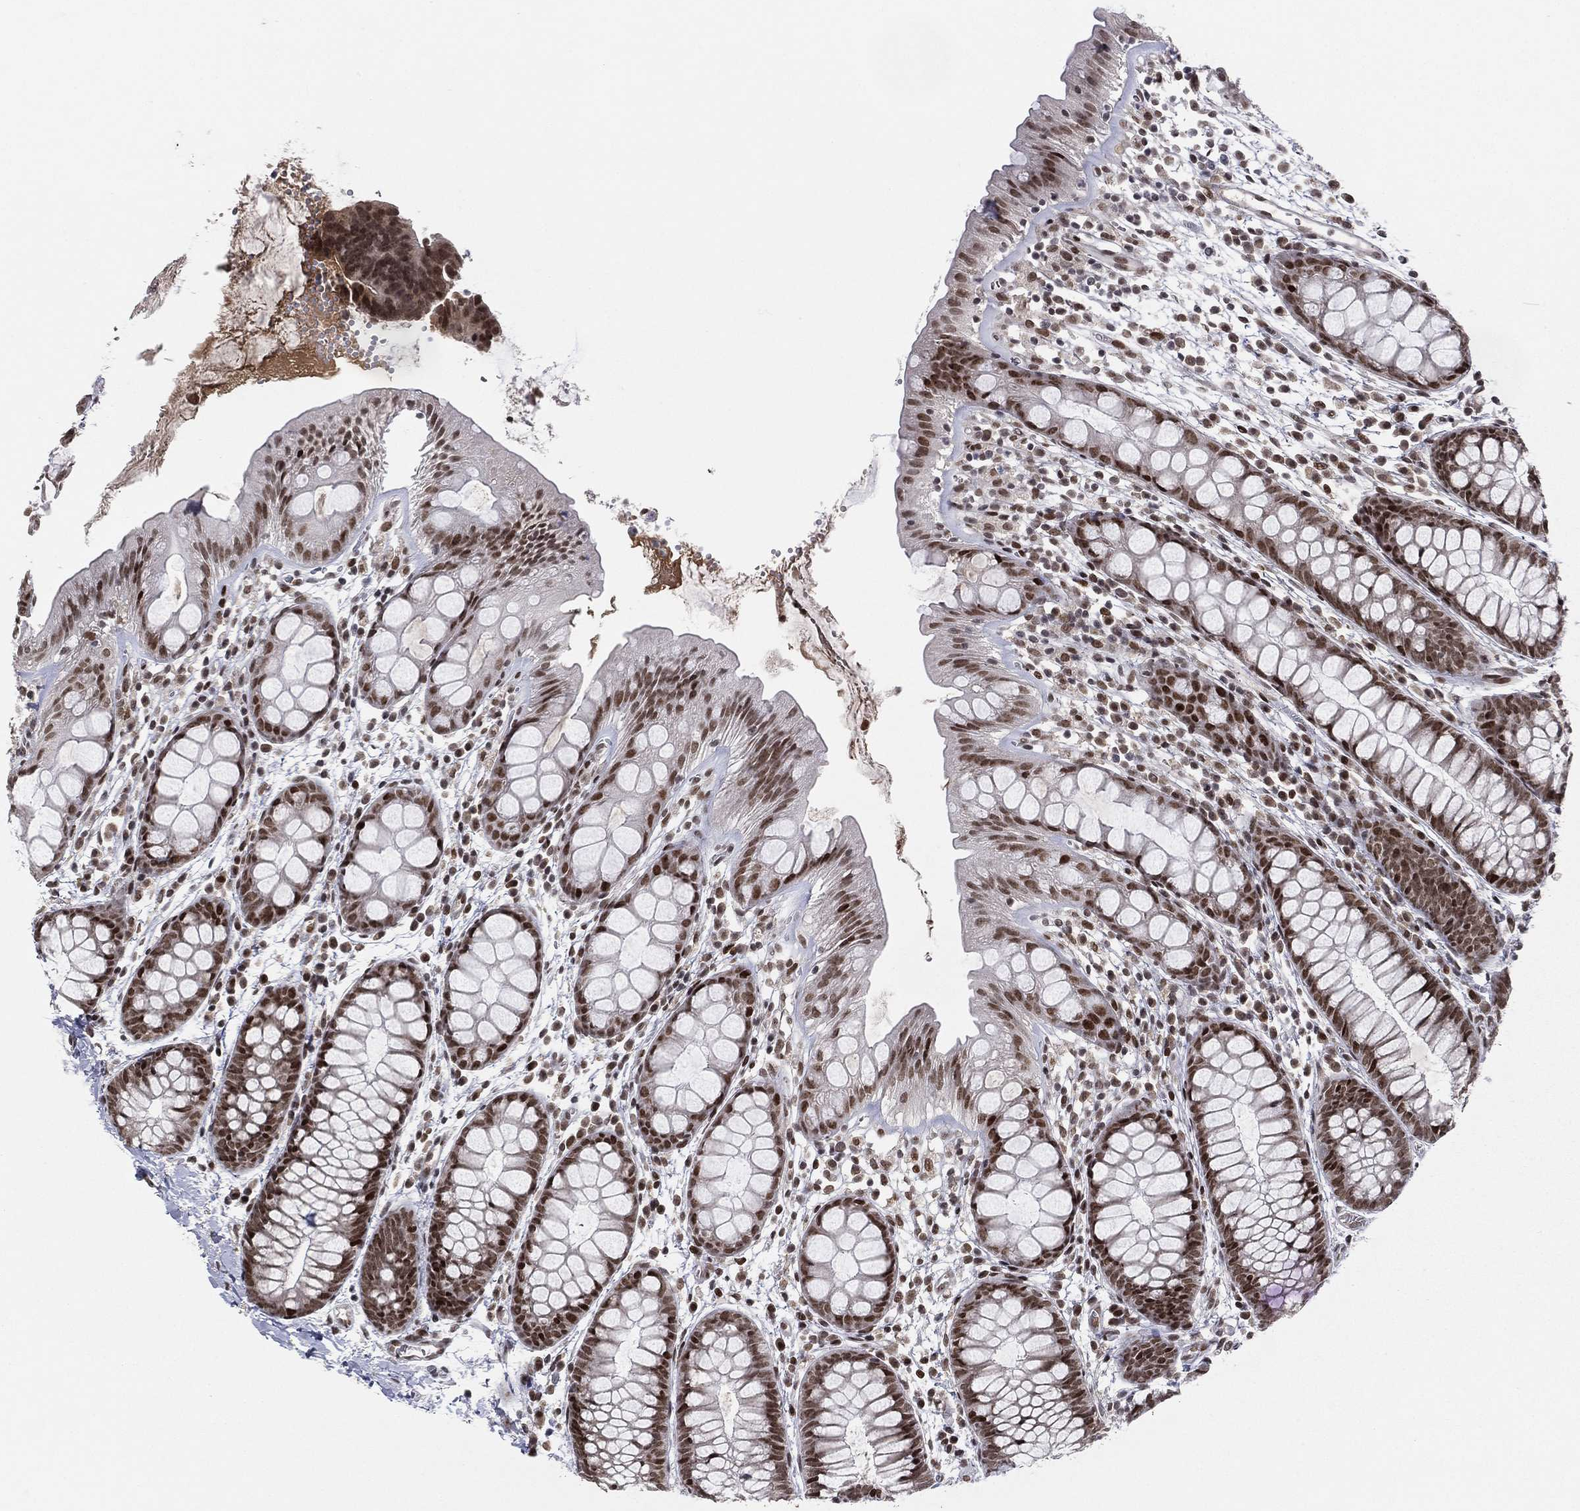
{"staining": {"intensity": "strong", "quantity": ">75%", "location": "nuclear"}, "tissue": "rectum", "cell_type": "Glandular cells", "image_type": "normal", "snomed": [{"axis": "morphology", "description": "Normal tissue, NOS"}, {"axis": "topography", "description": "Rectum"}], "caption": "Immunohistochemical staining of benign rectum reveals high levels of strong nuclear staining in about >75% of glandular cells.", "gene": "RTF1", "patient": {"sex": "male", "age": 57}}